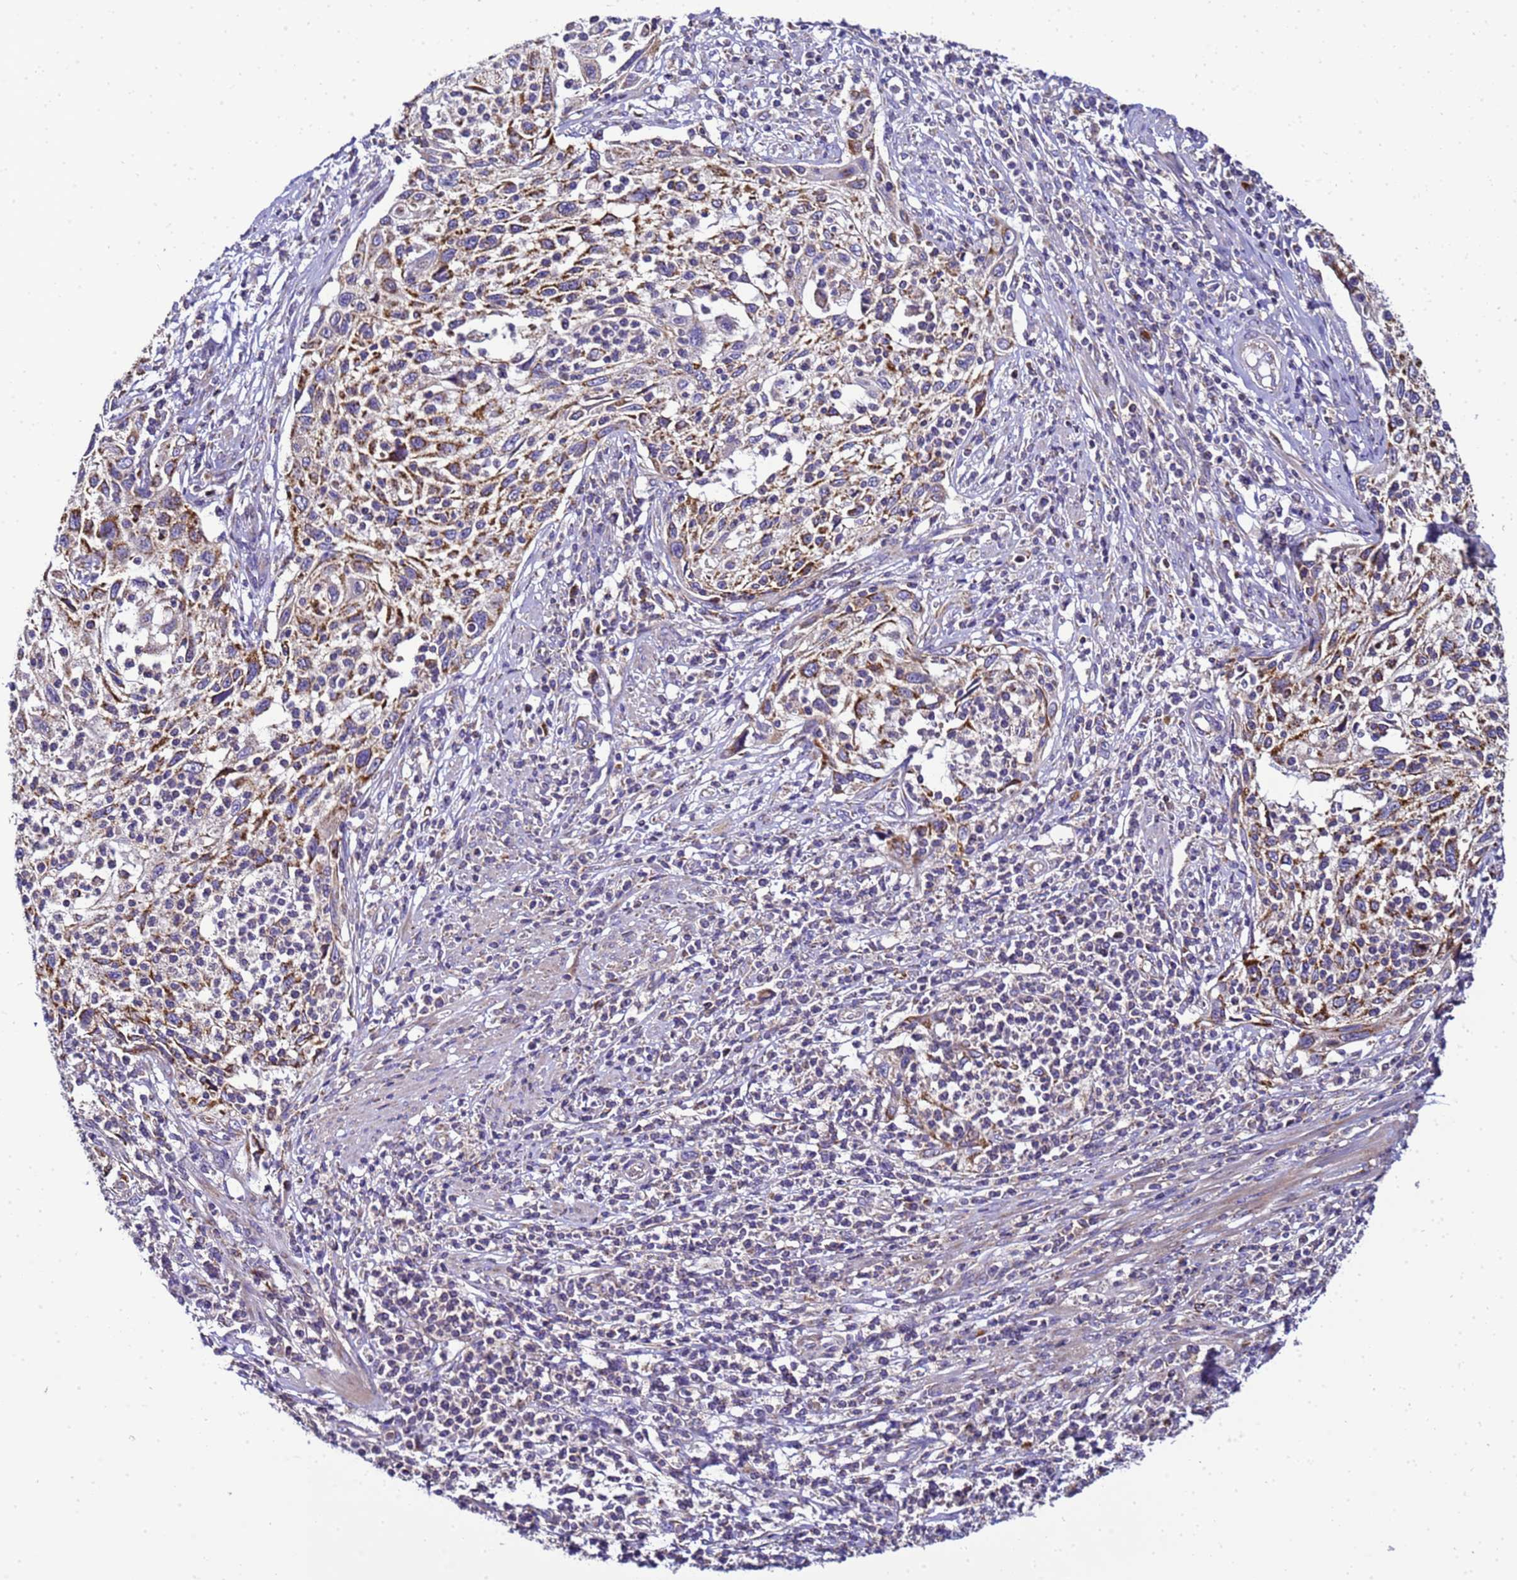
{"staining": {"intensity": "moderate", "quantity": ">75%", "location": "cytoplasmic/membranous"}, "tissue": "cervical cancer", "cell_type": "Tumor cells", "image_type": "cancer", "snomed": [{"axis": "morphology", "description": "Squamous cell carcinoma, NOS"}, {"axis": "topography", "description": "Cervix"}], "caption": "Brown immunohistochemical staining in cervical cancer (squamous cell carcinoma) displays moderate cytoplasmic/membranous expression in about >75% of tumor cells. Nuclei are stained in blue.", "gene": "HIGD2A", "patient": {"sex": "female", "age": 70}}